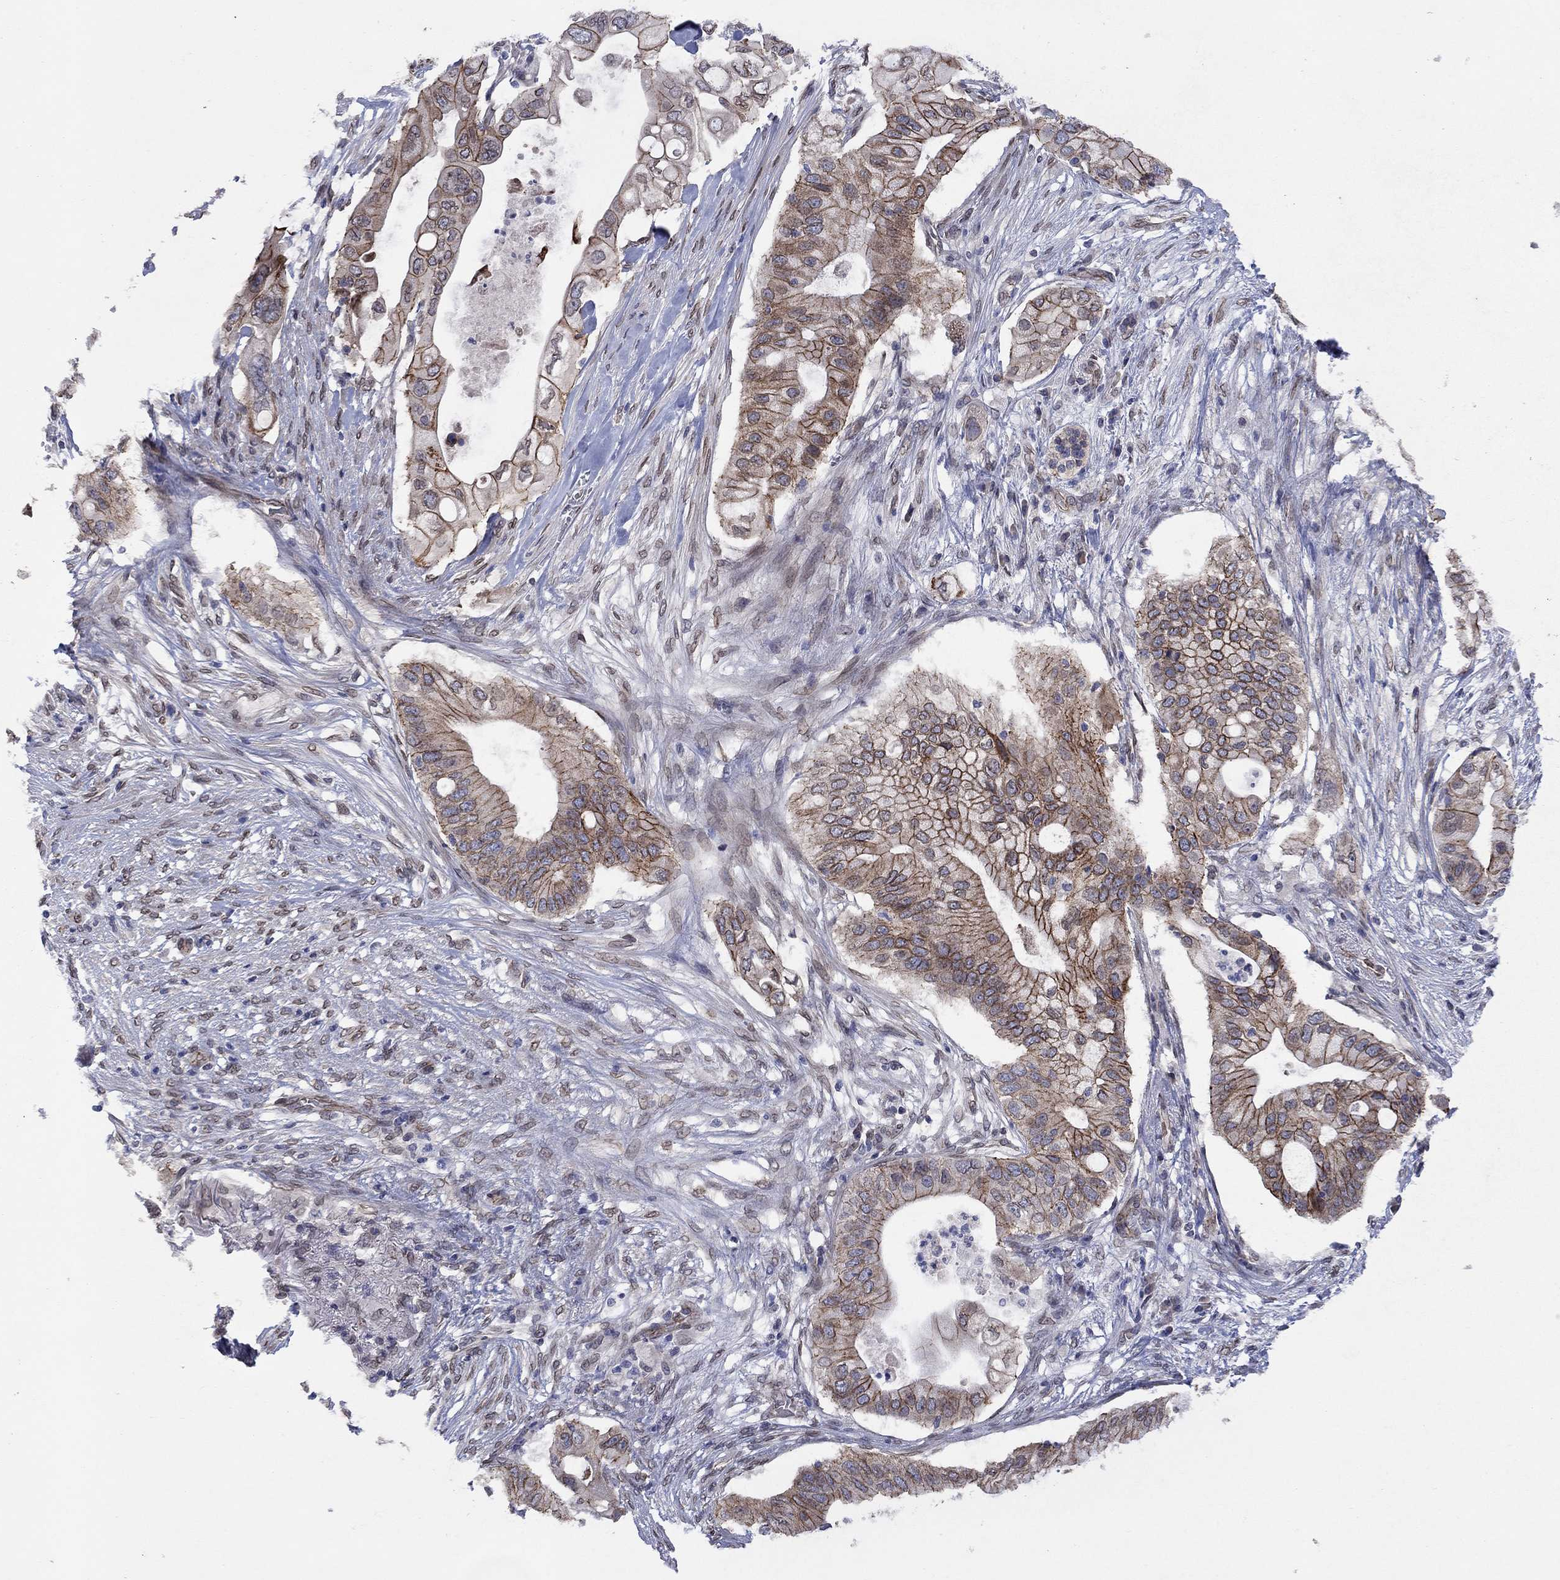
{"staining": {"intensity": "strong", "quantity": ">75%", "location": "cytoplasmic/membranous"}, "tissue": "pancreatic cancer", "cell_type": "Tumor cells", "image_type": "cancer", "snomed": [{"axis": "morphology", "description": "Adenocarcinoma, NOS"}, {"axis": "topography", "description": "Pancreas"}], "caption": "Immunohistochemistry (IHC) image of pancreatic adenocarcinoma stained for a protein (brown), which displays high levels of strong cytoplasmic/membranous positivity in about >75% of tumor cells.", "gene": "EMC9", "patient": {"sex": "female", "age": 72}}